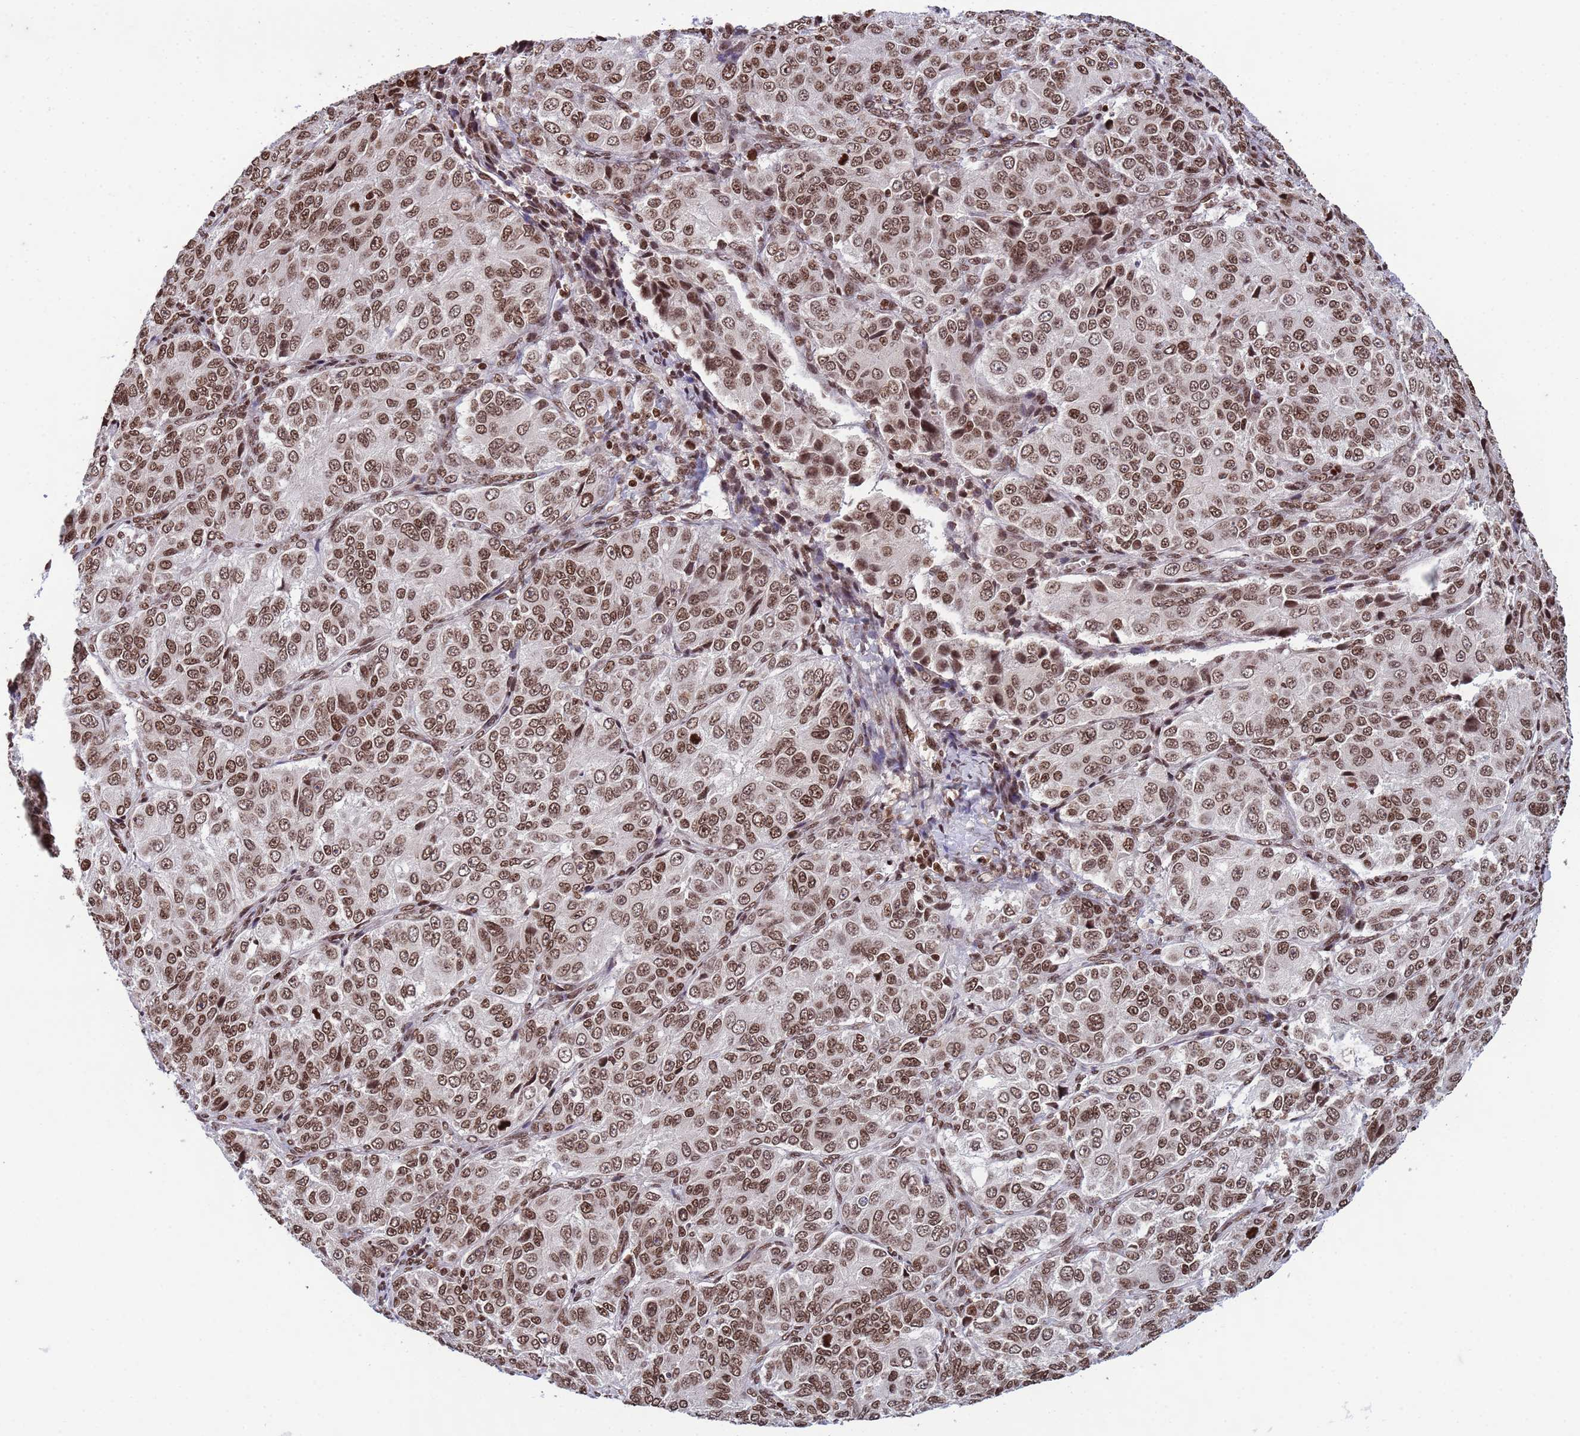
{"staining": {"intensity": "strong", "quantity": ">75%", "location": "nuclear"}, "tissue": "ovarian cancer", "cell_type": "Tumor cells", "image_type": "cancer", "snomed": [{"axis": "morphology", "description": "Carcinoma, endometroid"}, {"axis": "topography", "description": "Ovary"}], "caption": "This histopathology image exhibits immunohistochemistry staining of ovarian endometroid carcinoma, with high strong nuclear staining in about >75% of tumor cells.", "gene": "H3-3B", "patient": {"sex": "female", "age": 51}}